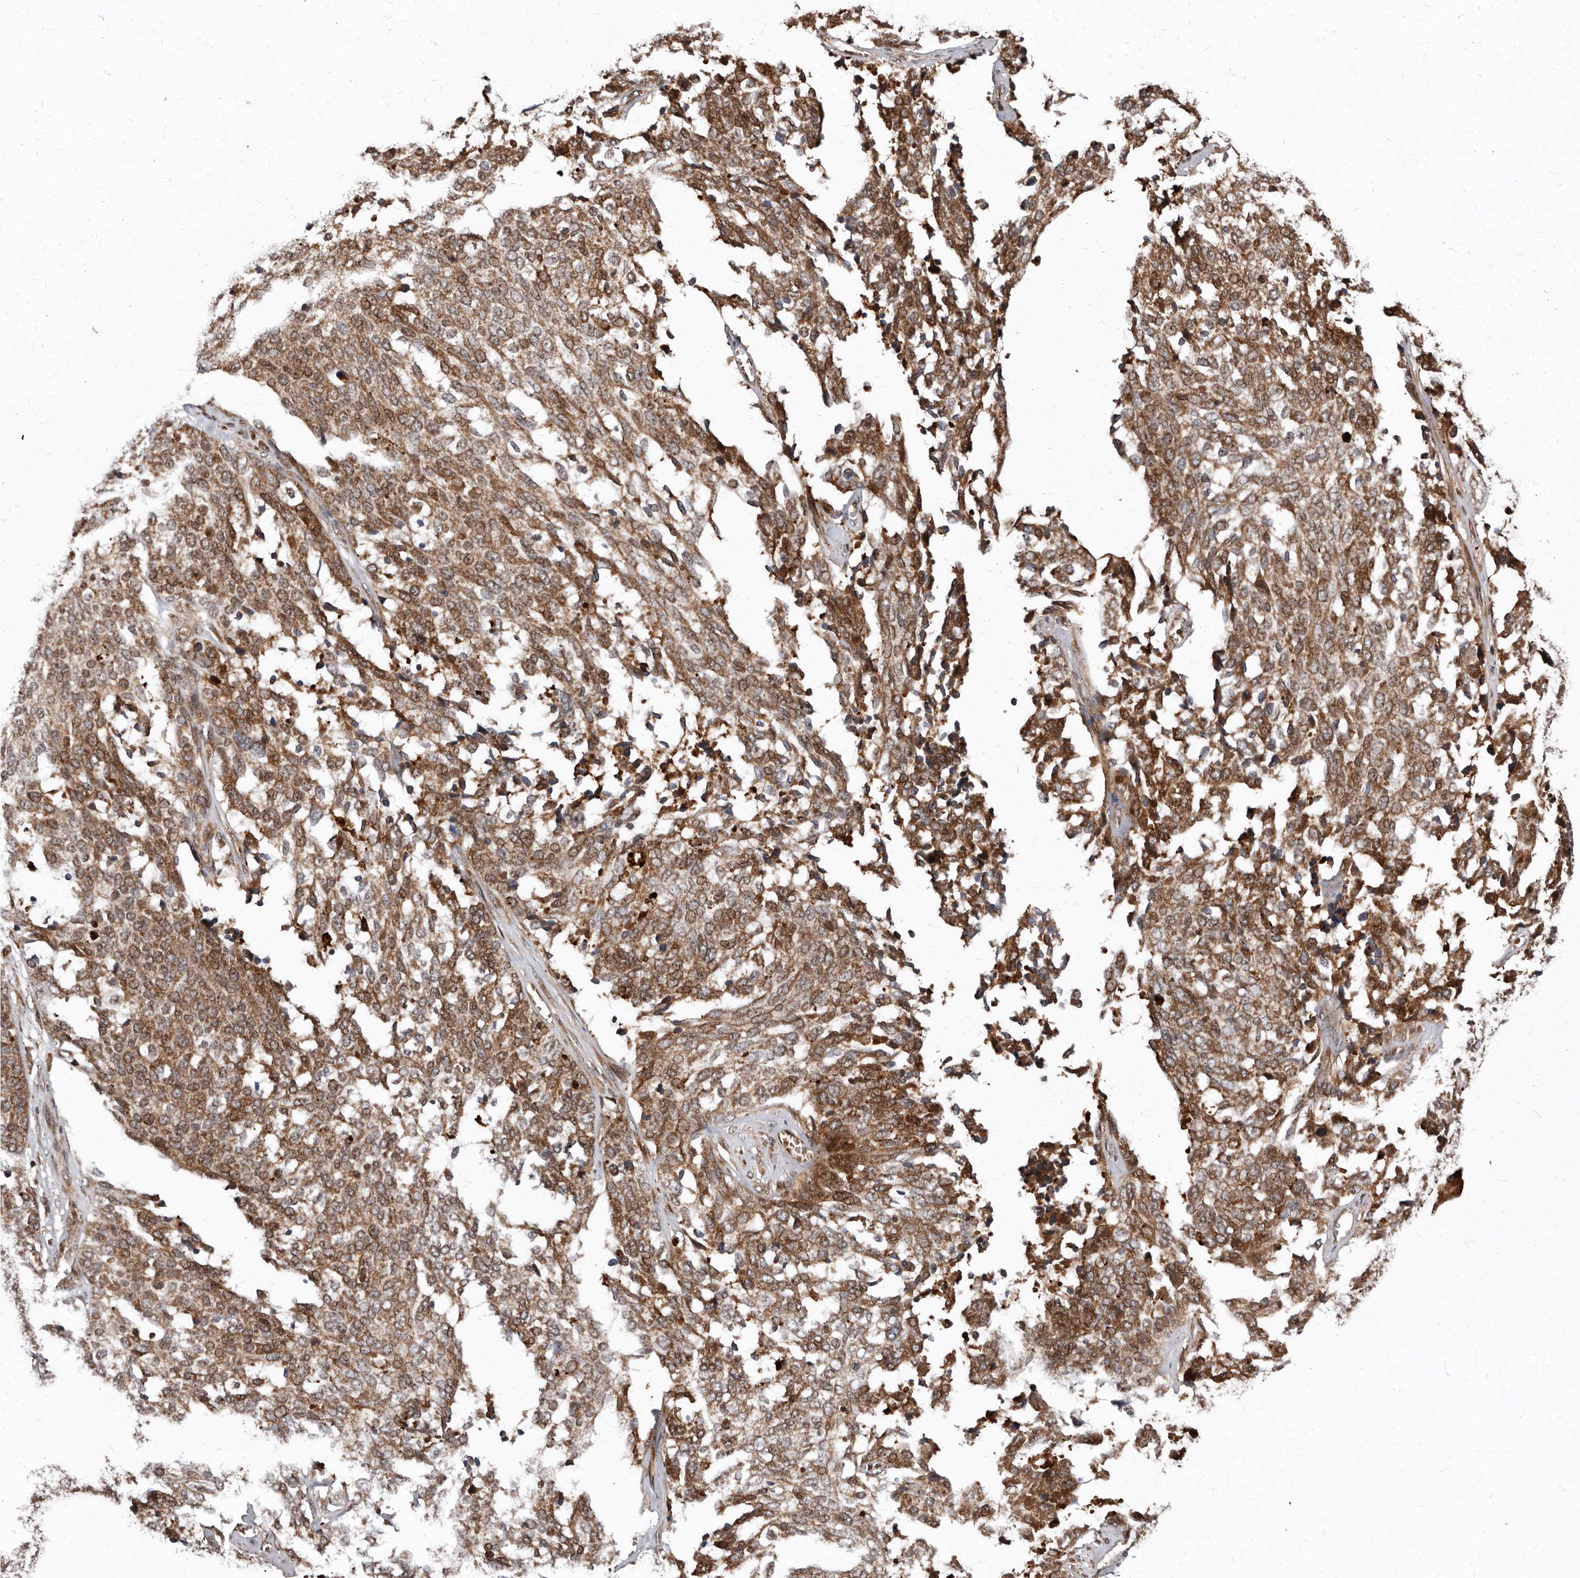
{"staining": {"intensity": "moderate", "quantity": ">75%", "location": "cytoplasmic/membranous"}, "tissue": "ovarian cancer", "cell_type": "Tumor cells", "image_type": "cancer", "snomed": [{"axis": "morphology", "description": "Cystadenocarcinoma, serous, NOS"}, {"axis": "topography", "description": "Ovary"}], "caption": "Immunohistochemical staining of serous cystadenocarcinoma (ovarian) reveals moderate cytoplasmic/membranous protein positivity in about >75% of tumor cells.", "gene": "WEE2", "patient": {"sex": "female", "age": 44}}